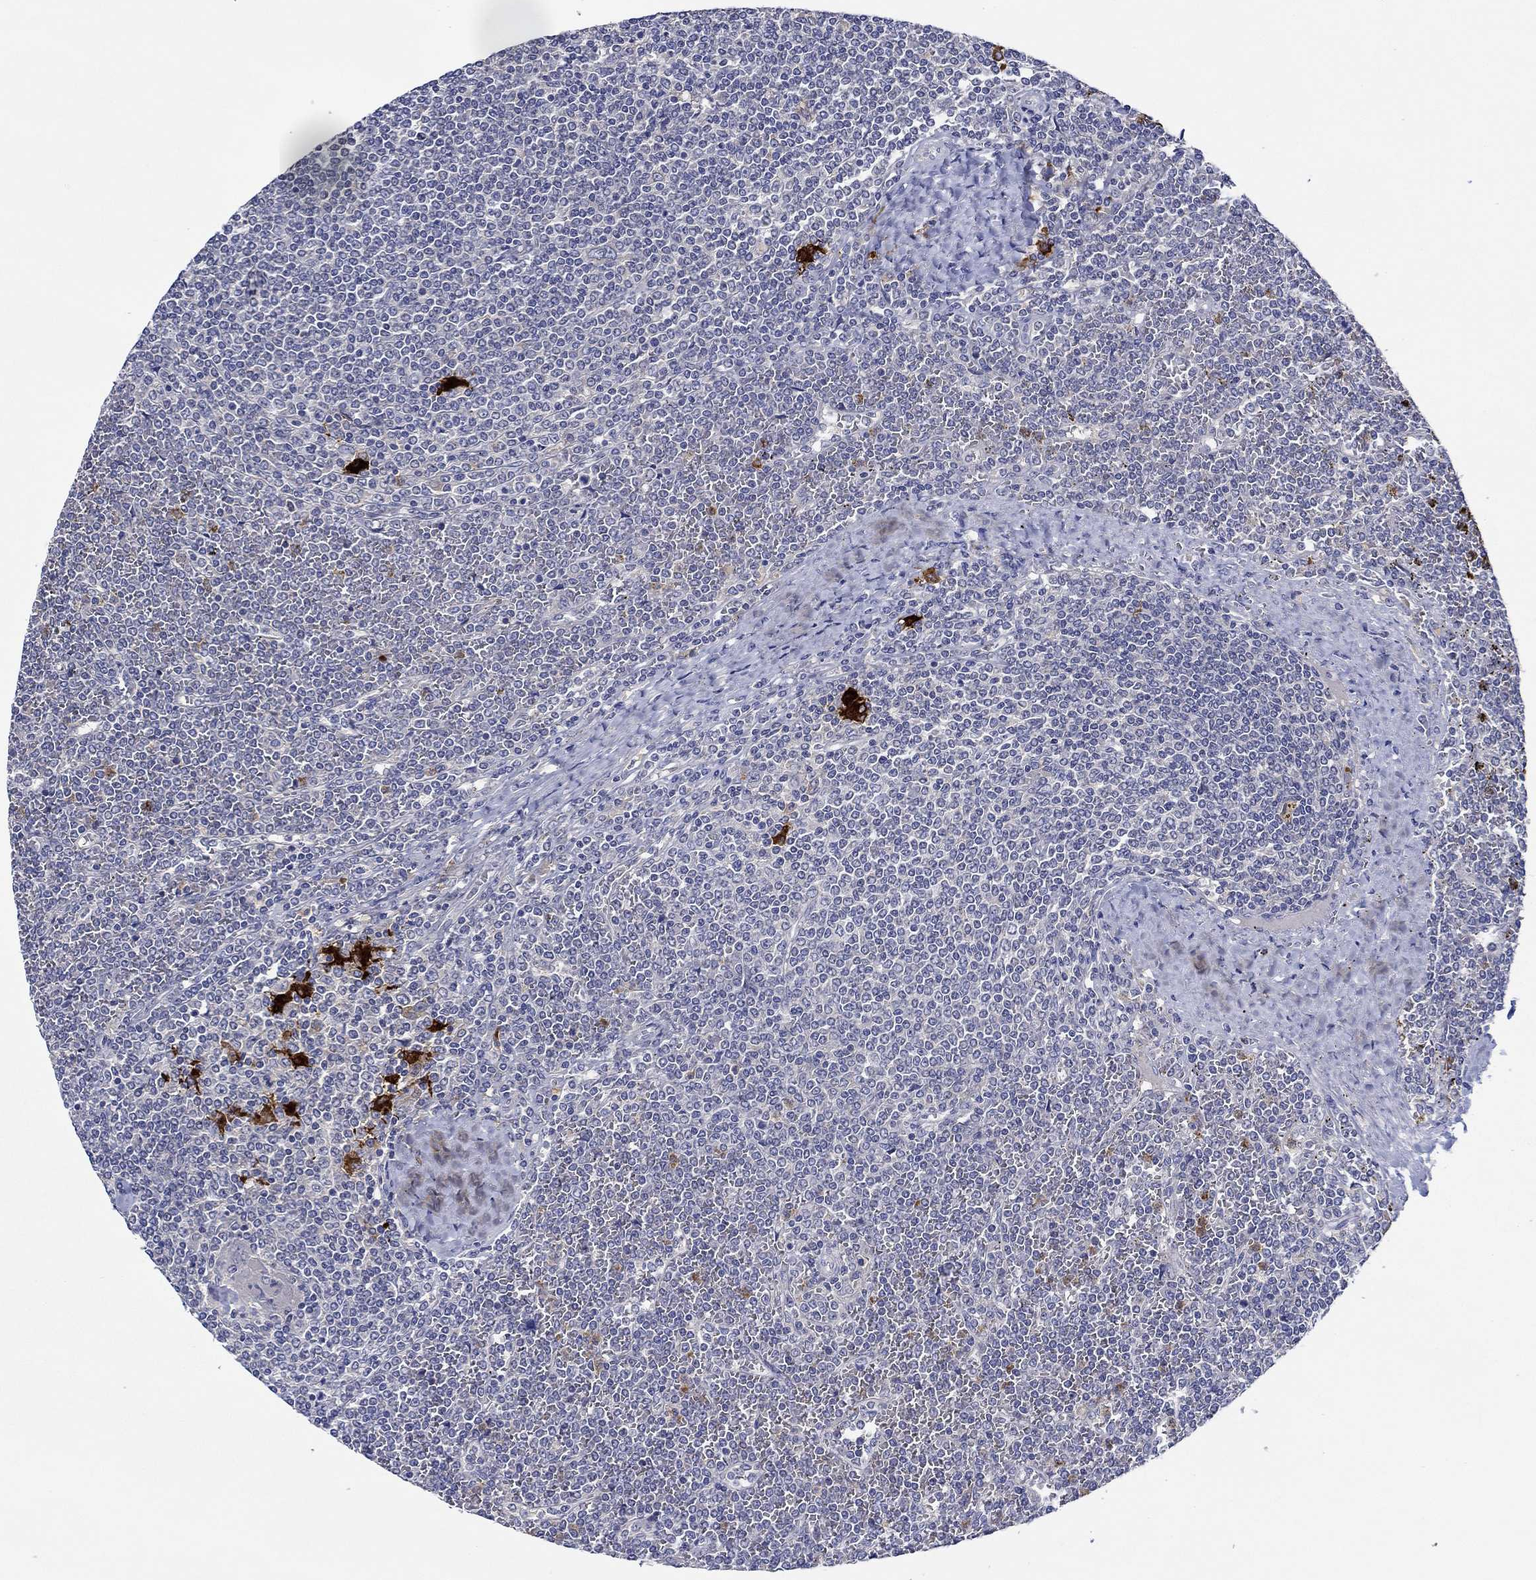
{"staining": {"intensity": "negative", "quantity": "none", "location": "none"}, "tissue": "lymphoma", "cell_type": "Tumor cells", "image_type": "cancer", "snomed": [{"axis": "morphology", "description": "Malignant lymphoma, non-Hodgkin's type, Low grade"}, {"axis": "topography", "description": "Spleen"}], "caption": "Low-grade malignant lymphoma, non-Hodgkin's type was stained to show a protein in brown. There is no significant staining in tumor cells. (DAB immunohistochemistry (IHC) visualized using brightfield microscopy, high magnification).", "gene": "CHIT1", "patient": {"sex": "female", "age": 19}}